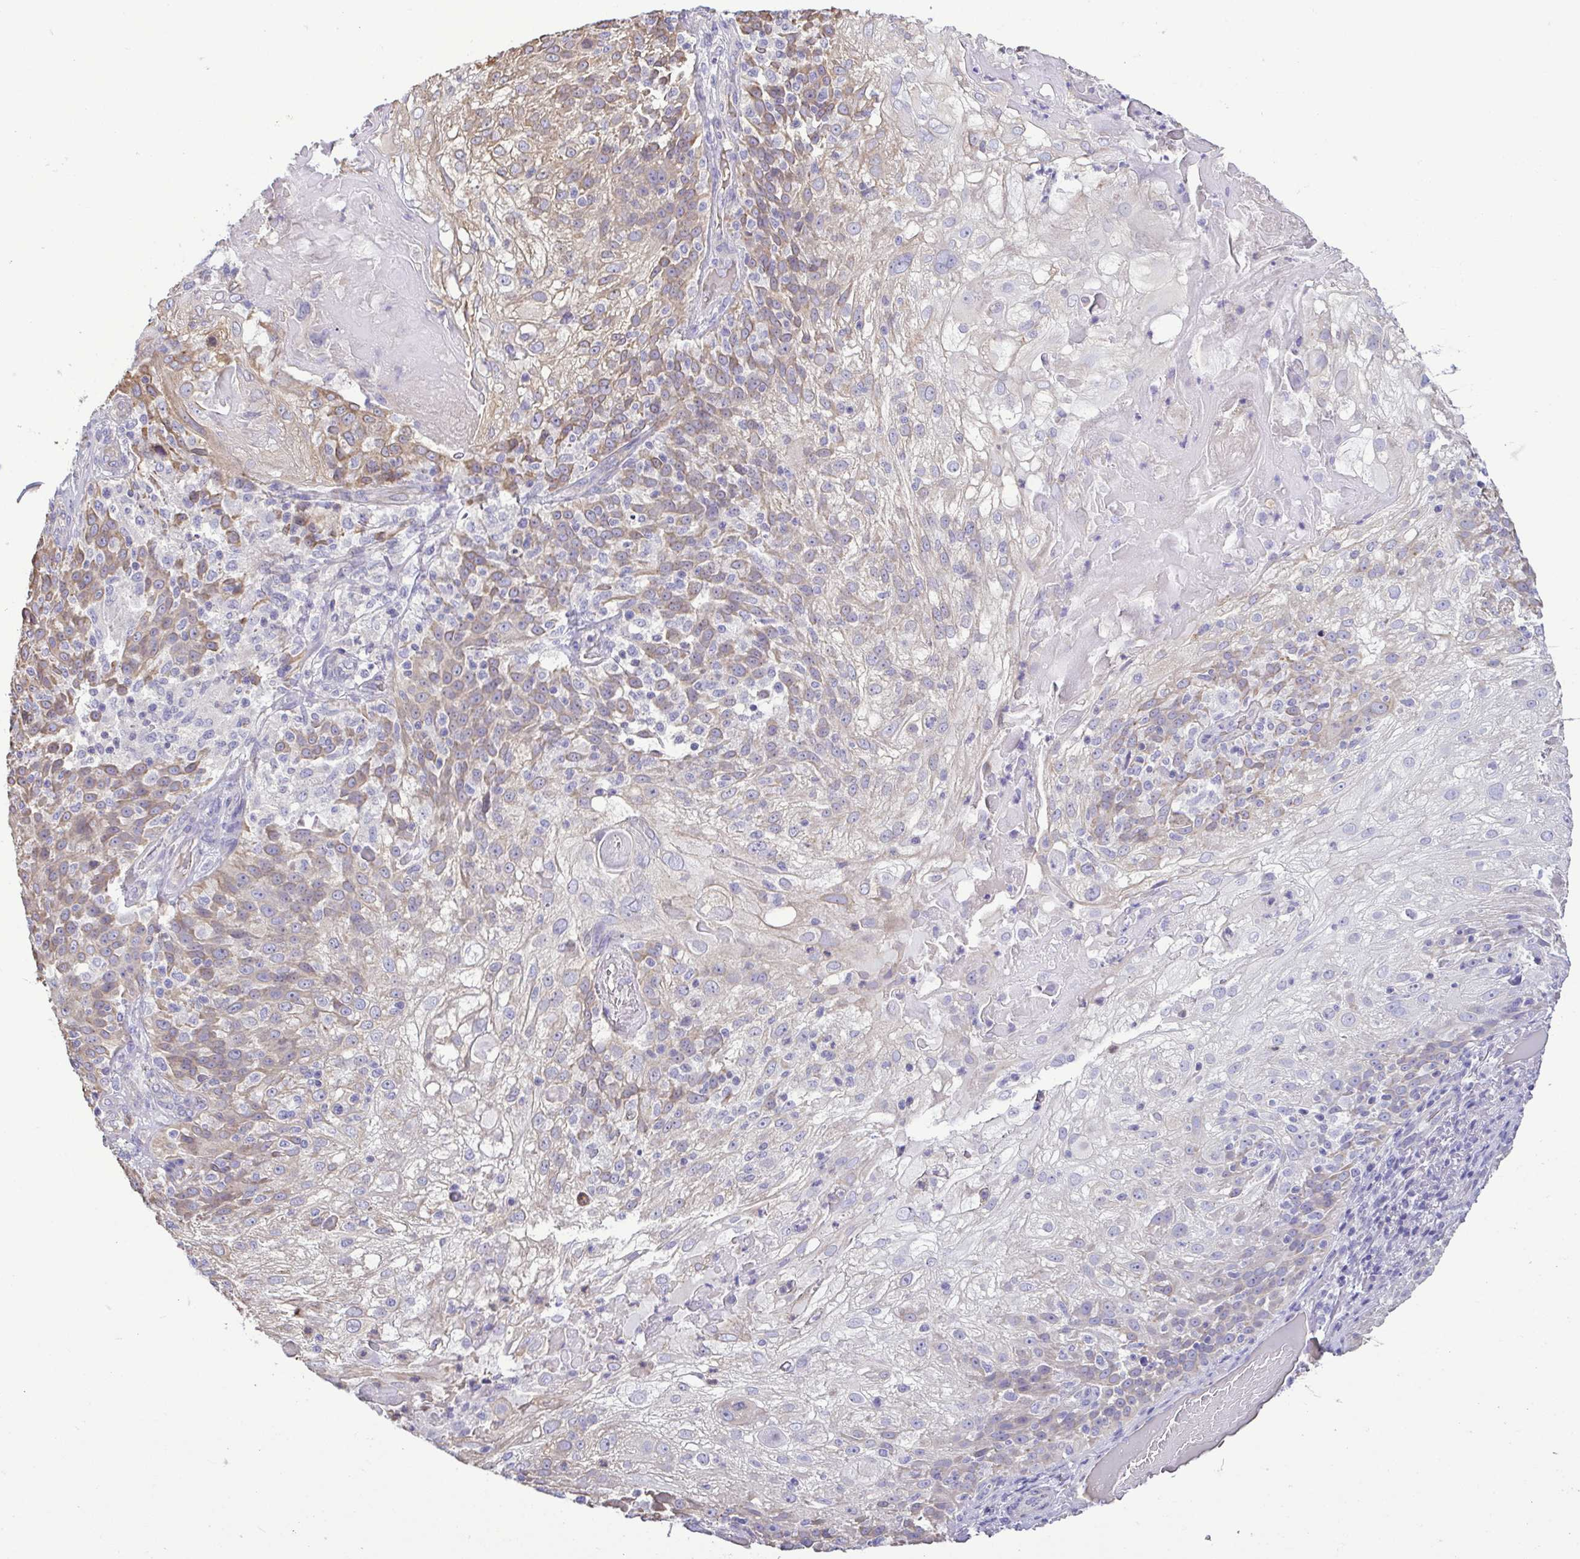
{"staining": {"intensity": "weak", "quantity": "25%-75%", "location": "cytoplasmic/membranous"}, "tissue": "skin cancer", "cell_type": "Tumor cells", "image_type": "cancer", "snomed": [{"axis": "morphology", "description": "Normal tissue, NOS"}, {"axis": "morphology", "description": "Squamous cell carcinoma, NOS"}, {"axis": "topography", "description": "Skin"}], "caption": "Weak cytoplasmic/membranous expression is present in about 25%-75% of tumor cells in skin squamous cell carcinoma.", "gene": "MYL10", "patient": {"sex": "female", "age": 83}}